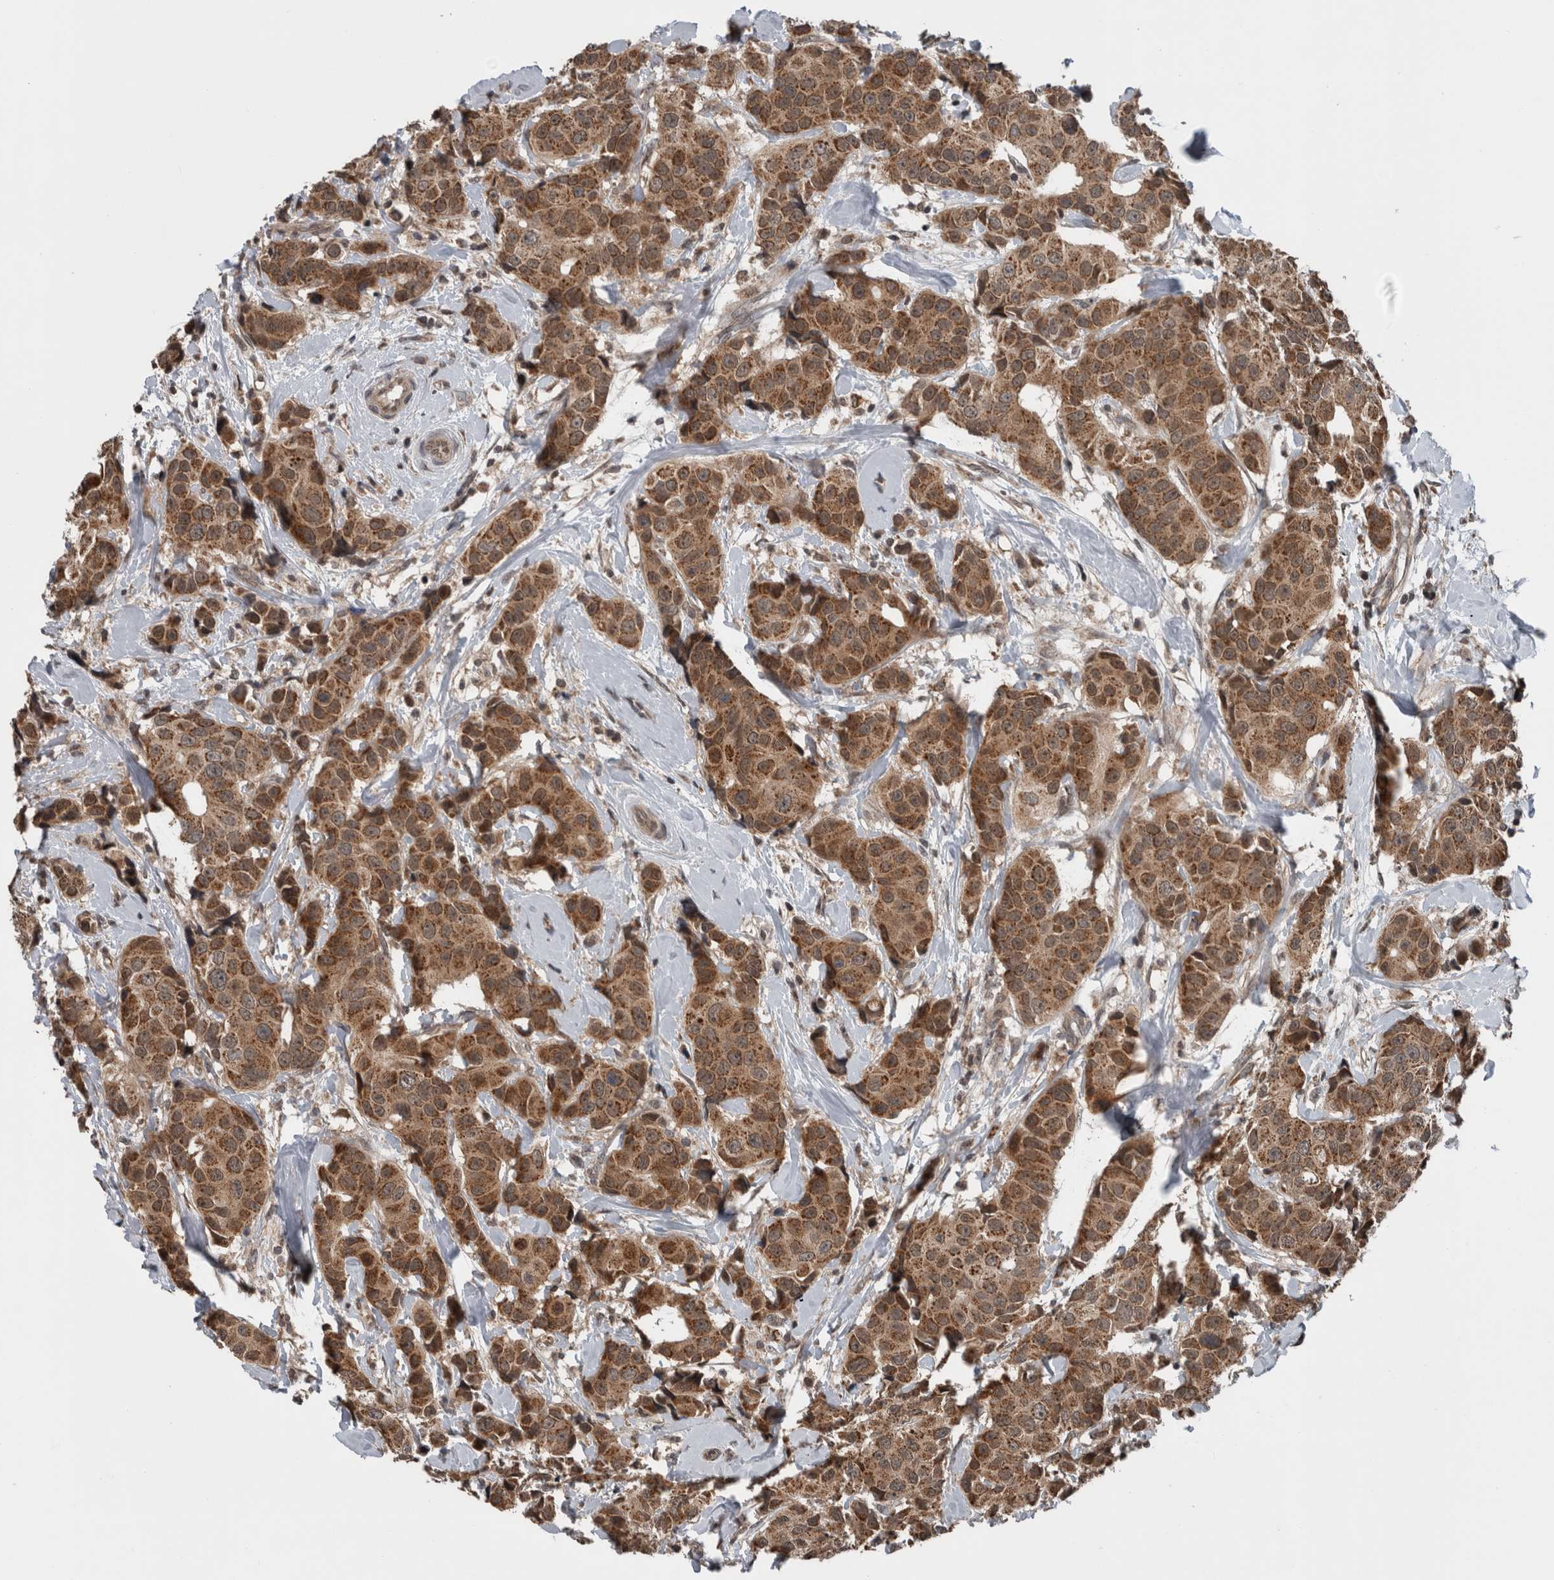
{"staining": {"intensity": "moderate", "quantity": ">75%", "location": "cytoplasmic/membranous"}, "tissue": "breast cancer", "cell_type": "Tumor cells", "image_type": "cancer", "snomed": [{"axis": "morphology", "description": "Normal tissue, NOS"}, {"axis": "morphology", "description": "Duct carcinoma"}, {"axis": "topography", "description": "Breast"}], "caption": "This image displays IHC staining of intraductal carcinoma (breast), with medium moderate cytoplasmic/membranous positivity in about >75% of tumor cells.", "gene": "ENY2", "patient": {"sex": "female", "age": 39}}